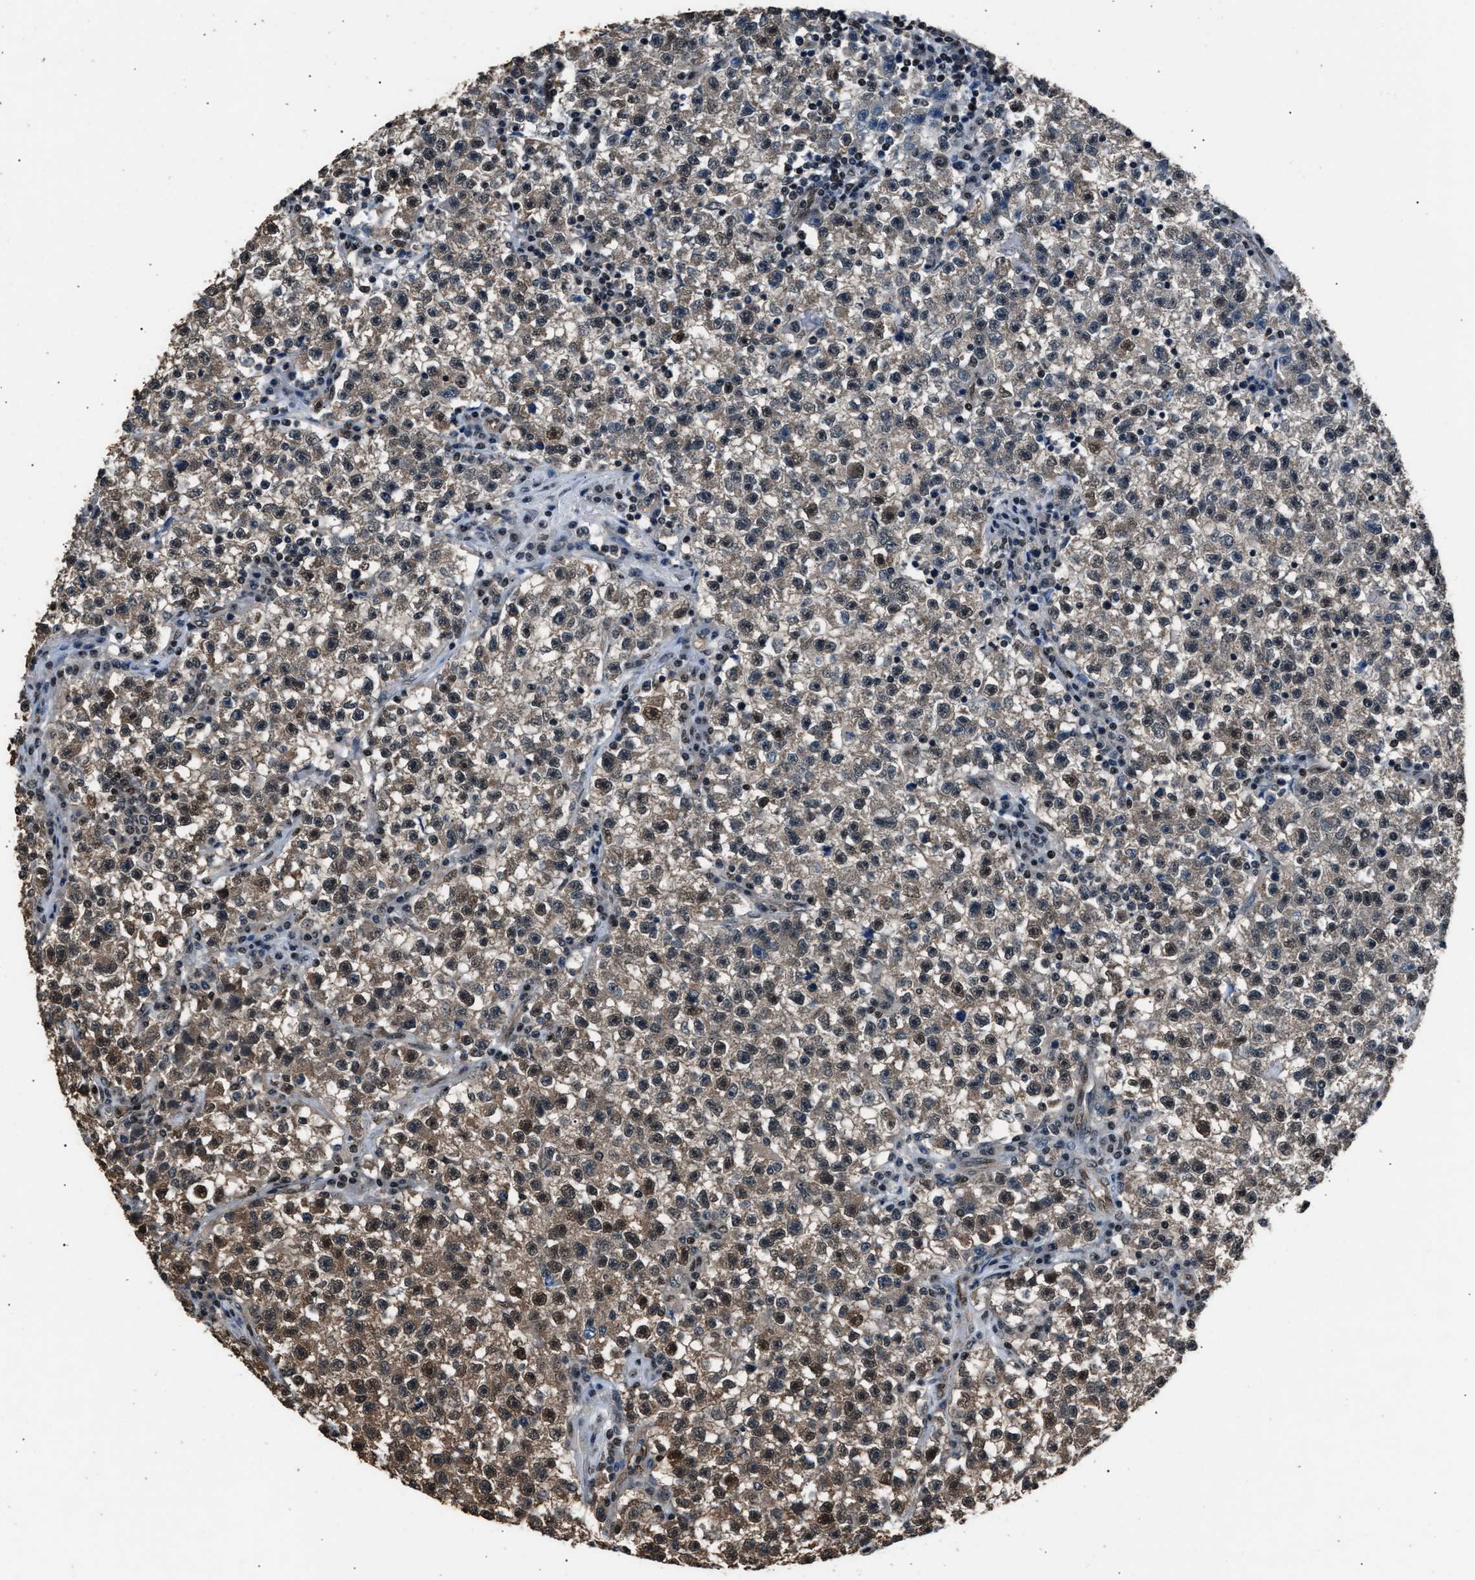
{"staining": {"intensity": "moderate", "quantity": "25%-75%", "location": "cytoplasmic/membranous,nuclear"}, "tissue": "testis cancer", "cell_type": "Tumor cells", "image_type": "cancer", "snomed": [{"axis": "morphology", "description": "Seminoma, NOS"}, {"axis": "topography", "description": "Testis"}], "caption": "Testis cancer (seminoma) stained with a protein marker displays moderate staining in tumor cells.", "gene": "DFFA", "patient": {"sex": "male", "age": 22}}